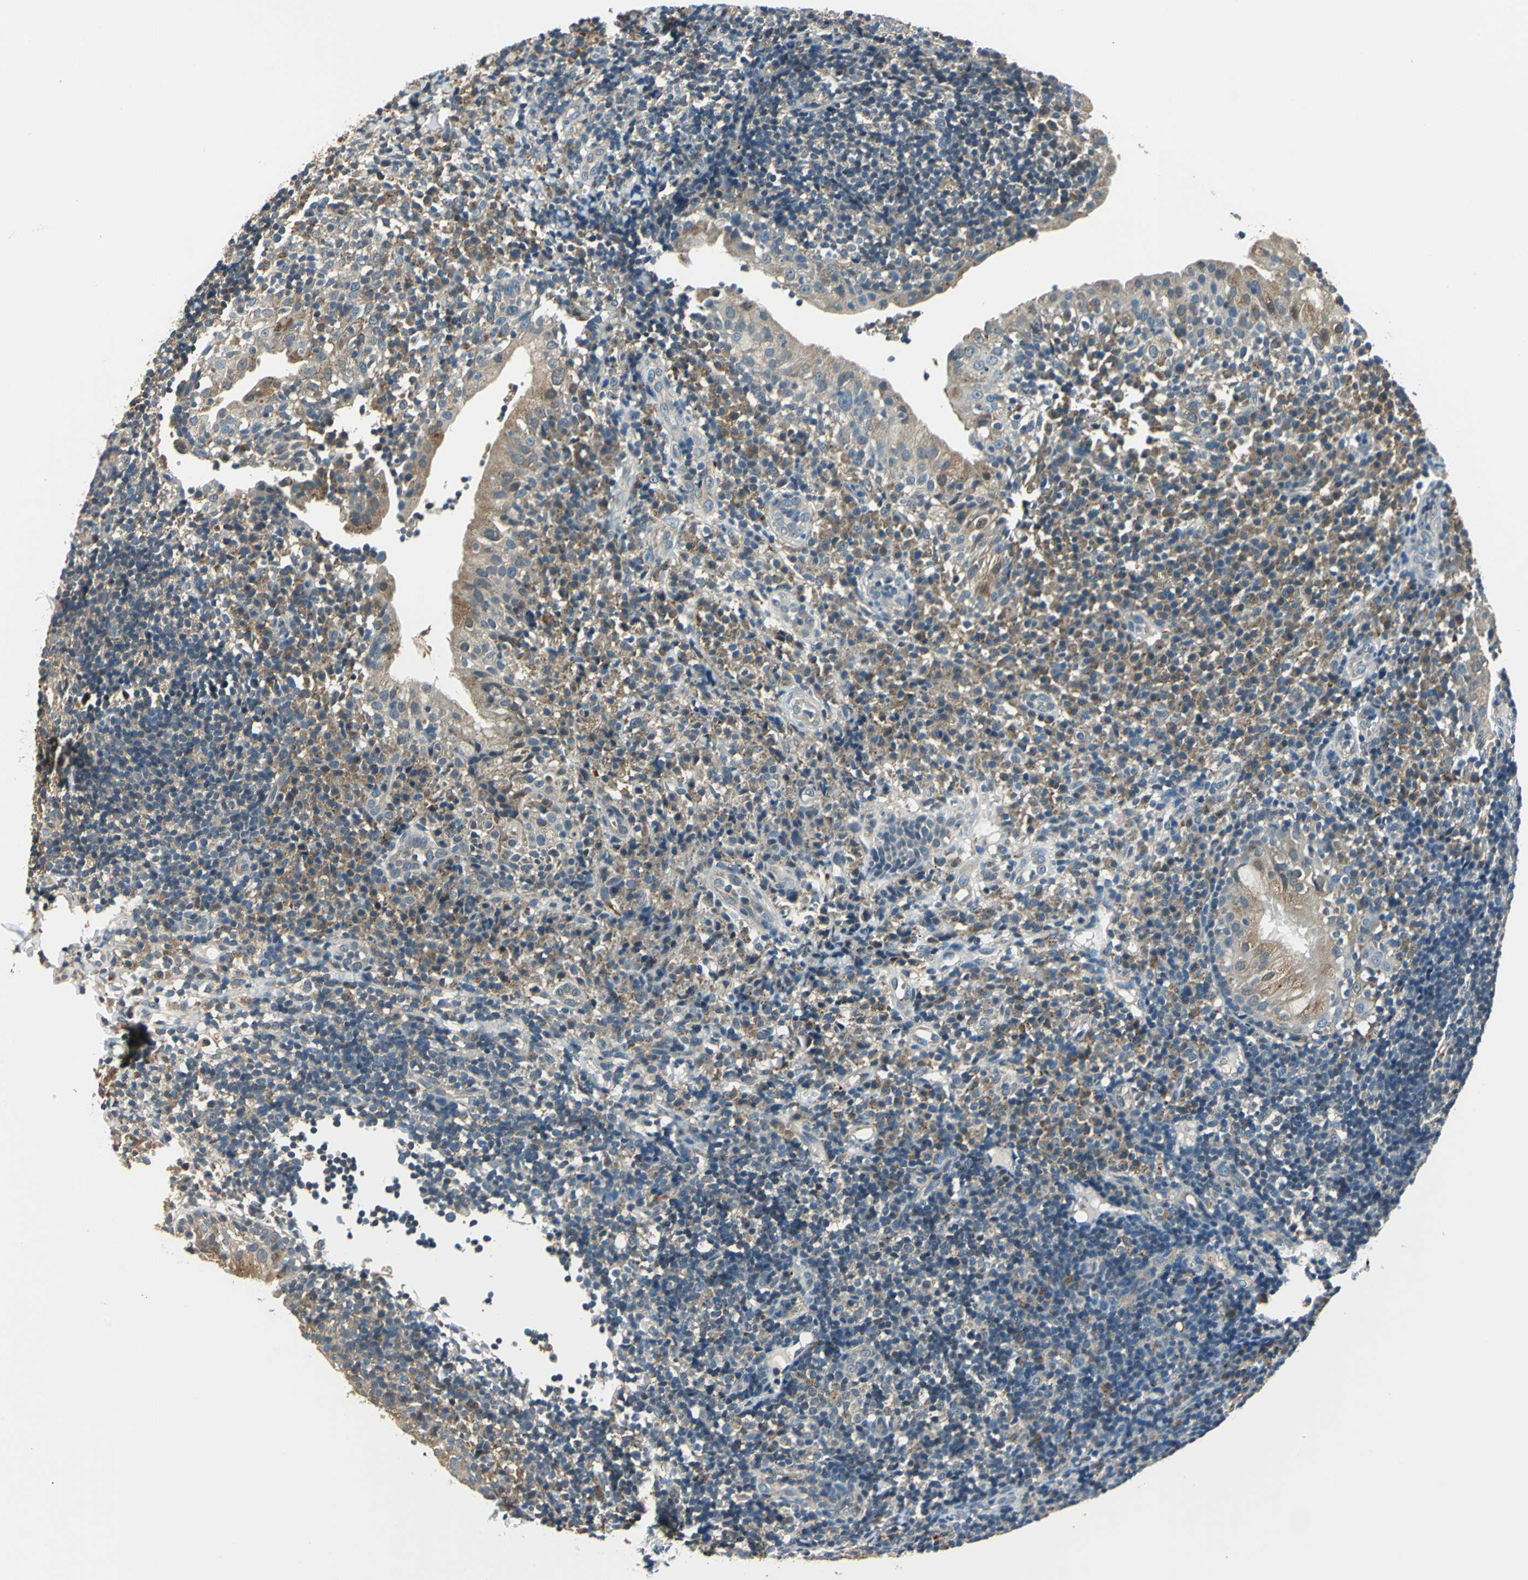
{"staining": {"intensity": "weak", "quantity": "<25%", "location": "cytoplasmic/membranous"}, "tissue": "tonsil", "cell_type": "Germinal center cells", "image_type": "normal", "snomed": [{"axis": "morphology", "description": "Normal tissue, NOS"}, {"axis": "topography", "description": "Tonsil"}], "caption": "Germinal center cells show no significant protein expression in unremarkable tonsil. (Stains: DAB (3,3'-diaminobenzidine) immunohistochemistry (IHC) with hematoxylin counter stain, Microscopy: brightfield microscopy at high magnification).", "gene": "NIT1", "patient": {"sex": "female", "age": 40}}